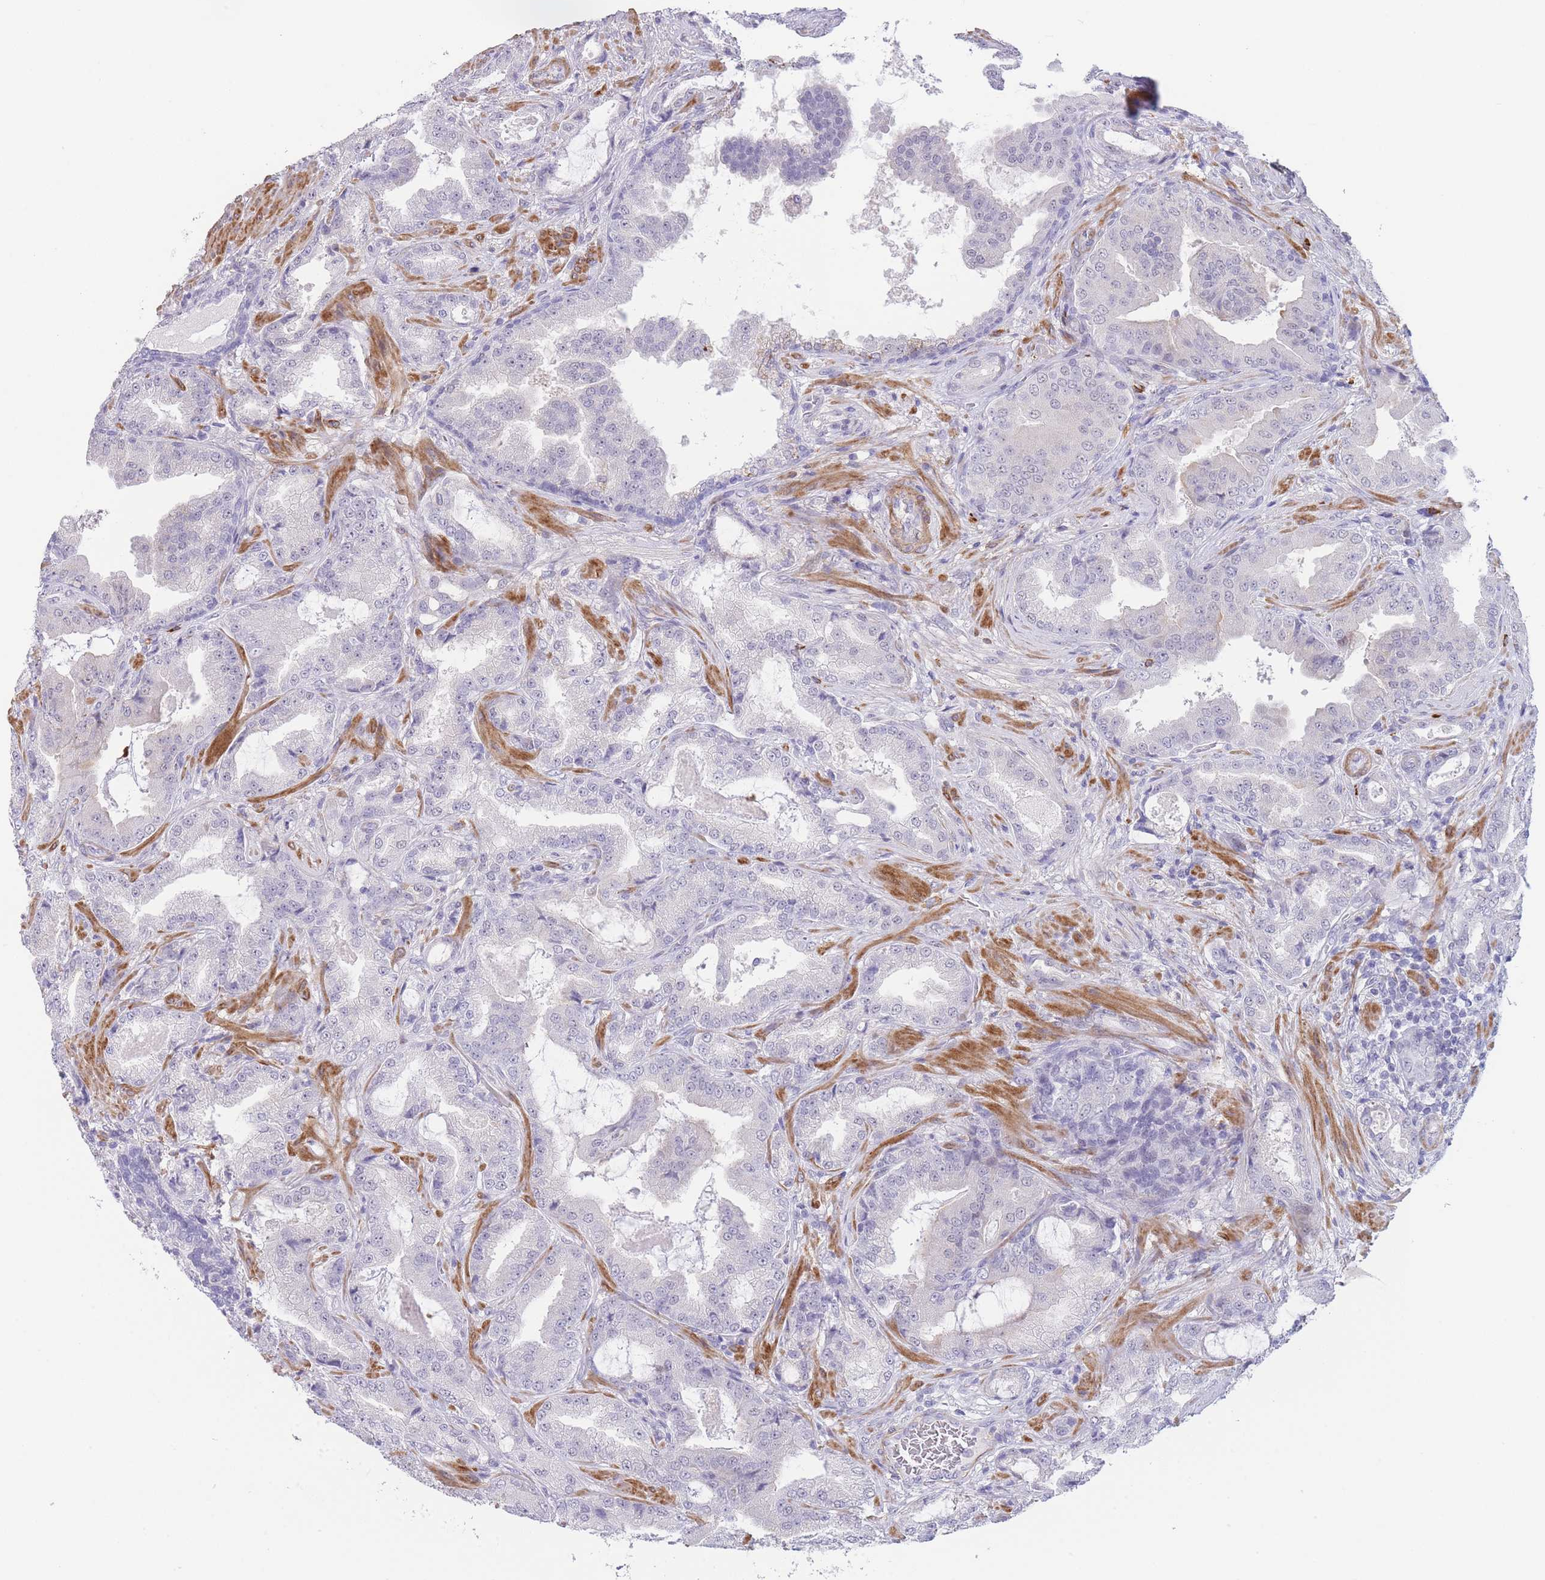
{"staining": {"intensity": "negative", "quantity": "none", "location": "none"}, "tissue": "prostate cancer", "cell_type": "Tumor cells", "image_type": "cancer", "snomed": [{"axis": "morphology", "description": "Adenocarcinoma, High grade"}, {"axis": "topography", "description": "Prostate"}], "caption": "IHC of human prostate cancer (high-grade adenocarcinoma) shows no positivity in tumor cells. Nuclei are stained in blue.", "gene": "ASAP3", "patient": {"sex": "male", "age": 68}}